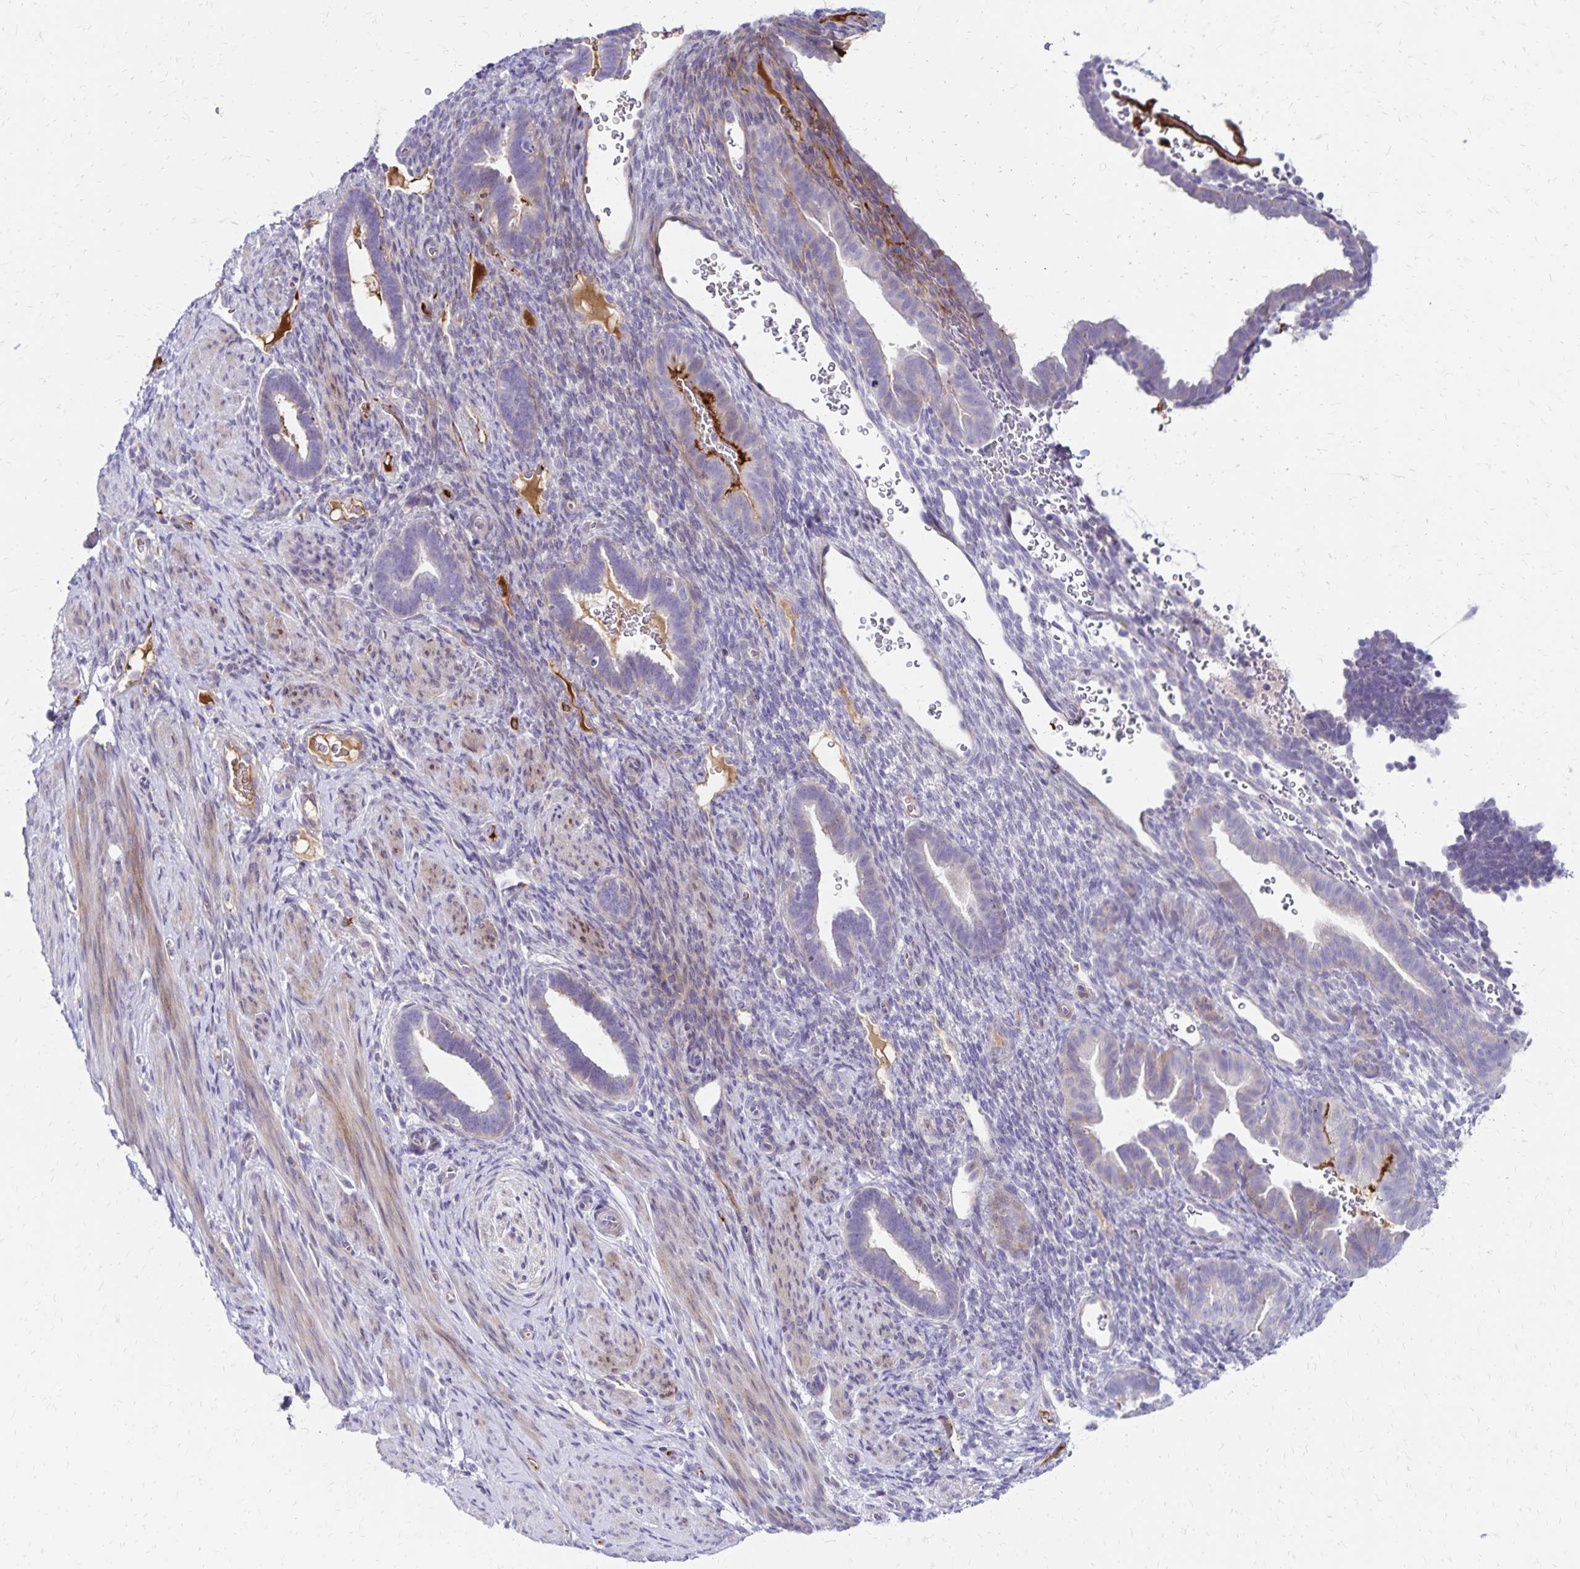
{"staining": {"intensity": "negative", "quantity": "none", "location": "none"}, "tissue": "endometrium", "cell_type": "Cells in endometrial stroma", "image_type": "normal", "snomed": [{"axis": "morphology", "description": "Normal tissue, NOS"}, {"axis": "topography", "description": "Endometrium"}], "caption": "Immunohistochemical staining of unremarkable human endometrium shows no significant positivity in cells in endometrial stroma.", "gene": "NECAP1", "patient": {"sex": "female", "age": 34}}